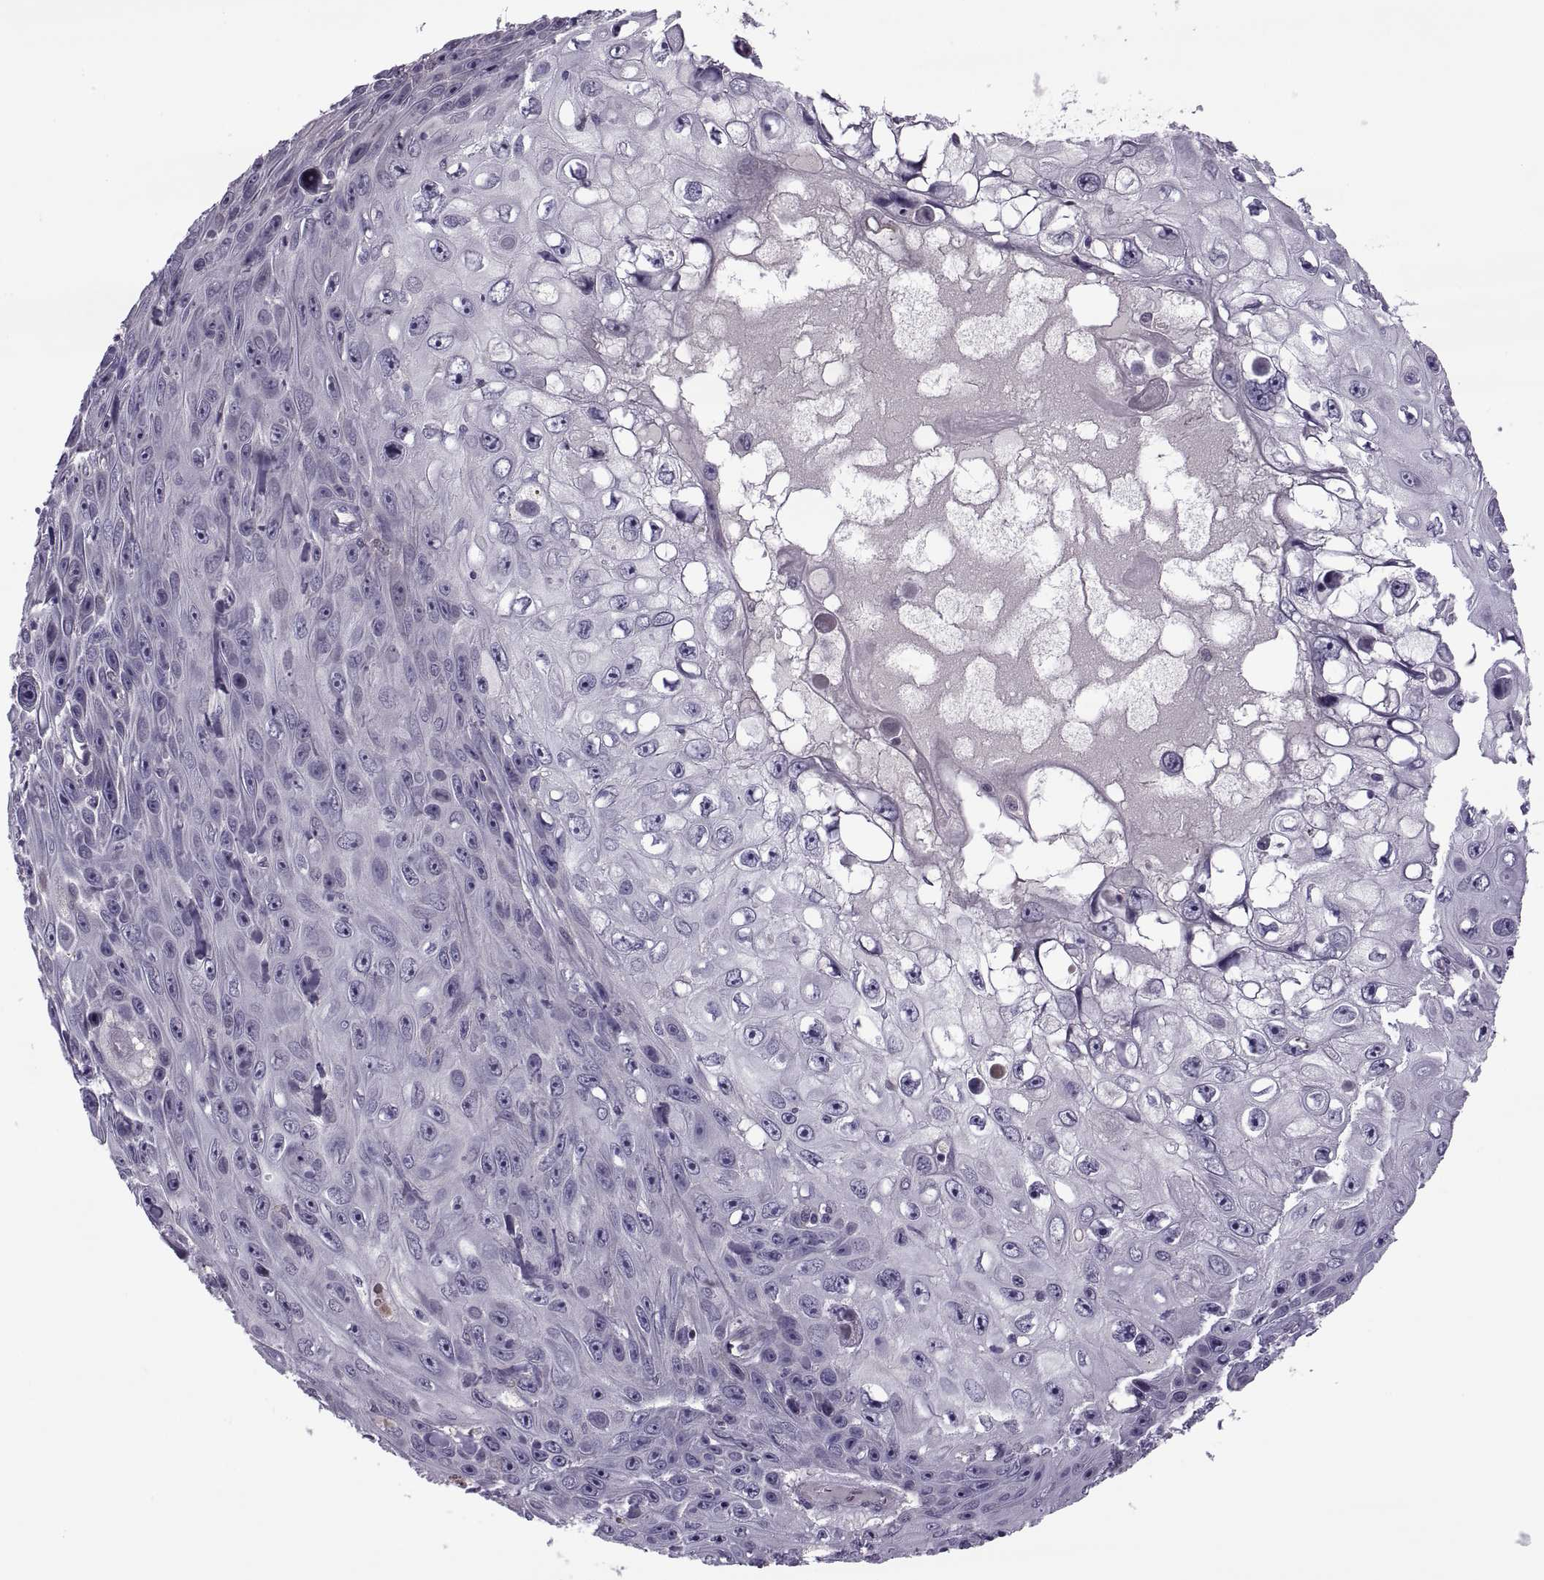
{"staining": {"intensity": "negative", "quantity": "none", "location": "none"}, "tissue": "skin cancer", "cell_type": "Tumor cells", "image_type": "cancer", "snomed": [{"axis": "morphology", "description": "Squamous cell carcinoma, NOS"}, {"axis": "topography", "description": "Skin"}], "caption": "This is an immunohistochemistry photomicrograph of skin cancer. There is no expression in tumor cells.", "gene": "ODF3", "patient": {"sex": "male", "age": 82}}